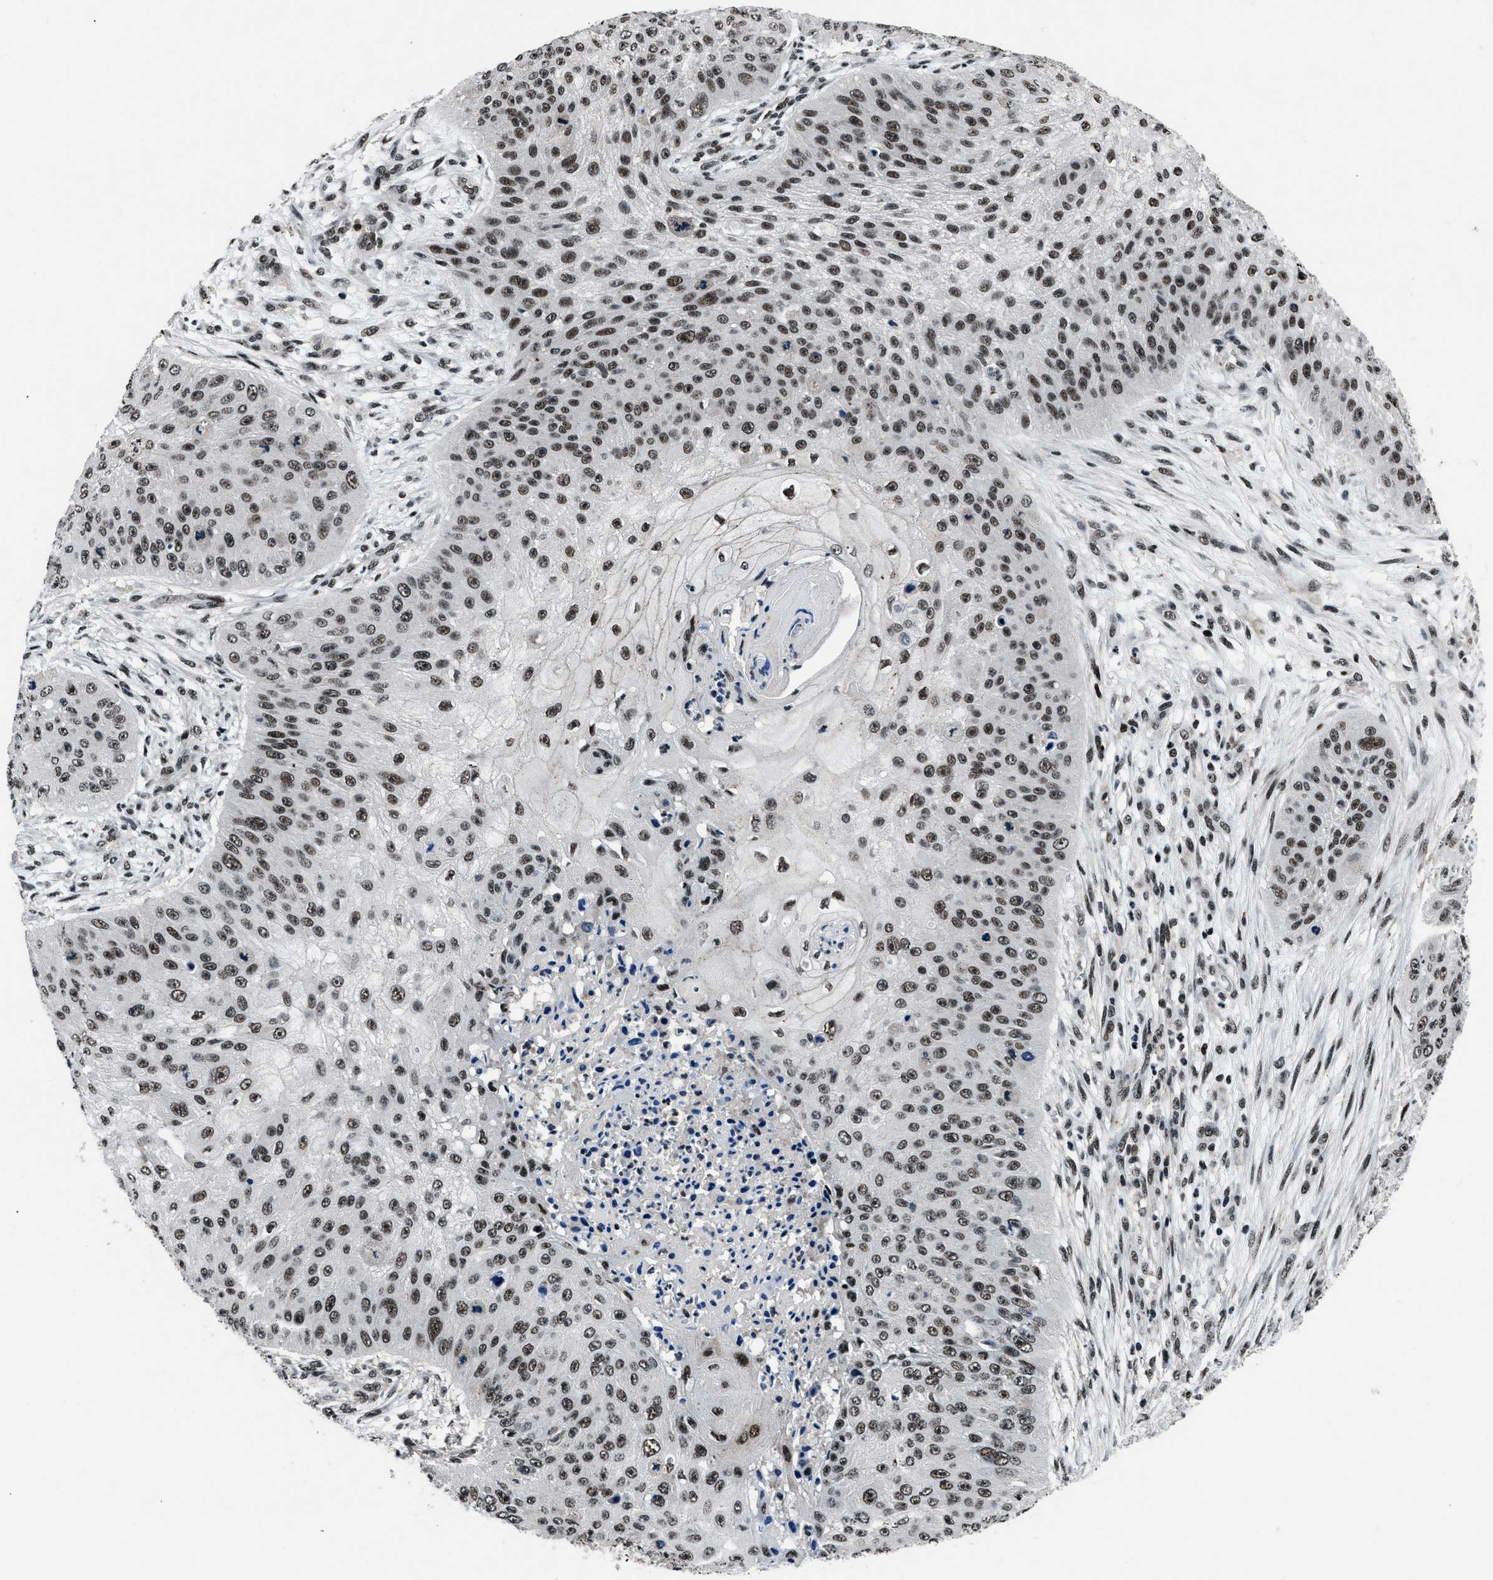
{"staining": {"intensity": "strong", "quantity": ">75%", "location": "nuclear"}, "tissue": "skin cancer", "cell_type": "Tumor cells", "image_type": "cancer", "snomed": [{"axis": "morphology", "description": "Squamous cell carcinoma, NOS"}, {"axis": "topography", "description": "Skin"}], "caption": "Immunohistochemical staining of human skin cancer reveals high levels of strong nuclear positivity in about >75% of tumor cells.", "gene": "SMARCB1", "patient": {"sex": "female", "age": 80}}